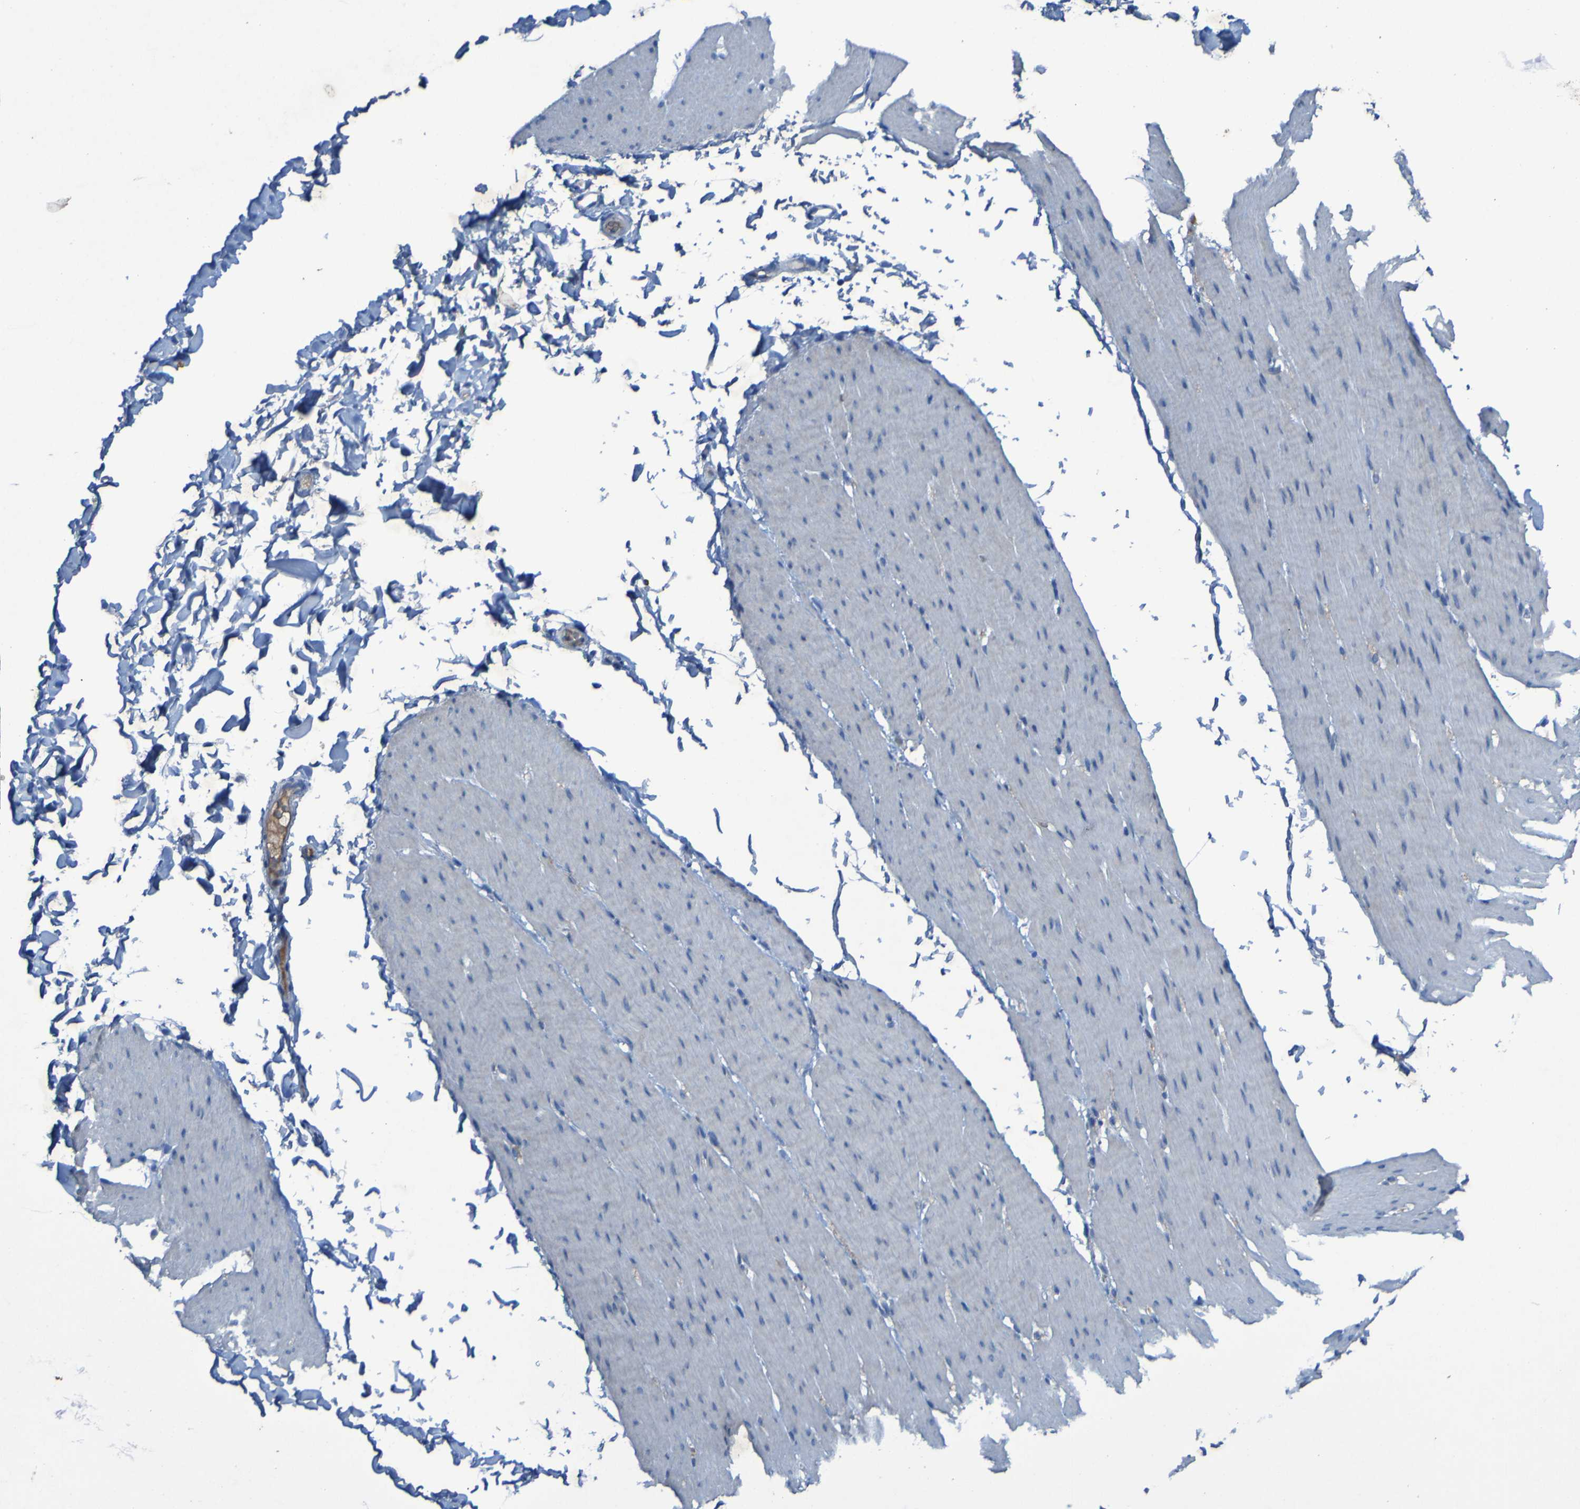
{"staining": {"intensity": "negative", "quantity": "none", "location": "none"}, "tissue": "smooth muscle", "cell_type": "Smooth muscle cells", "image_type": "normal", "snomed": [{"axis": "morphology", "description": "Normal tissue, NOS"}, {"axis": "topography", "description": "Smooth muscle"}, {"axis": "topography", "description": "Colon"}], "caption": "A histopathology image of human smooth muscle is negative for staining in smooth muscle cells. (DAB (3,3'-diaminobenzidine) immunohistochemistry (IHC) with hematoxylin counter stain).", "gene": "SGK2", "patient": {"sex": "male", "age": 67}}